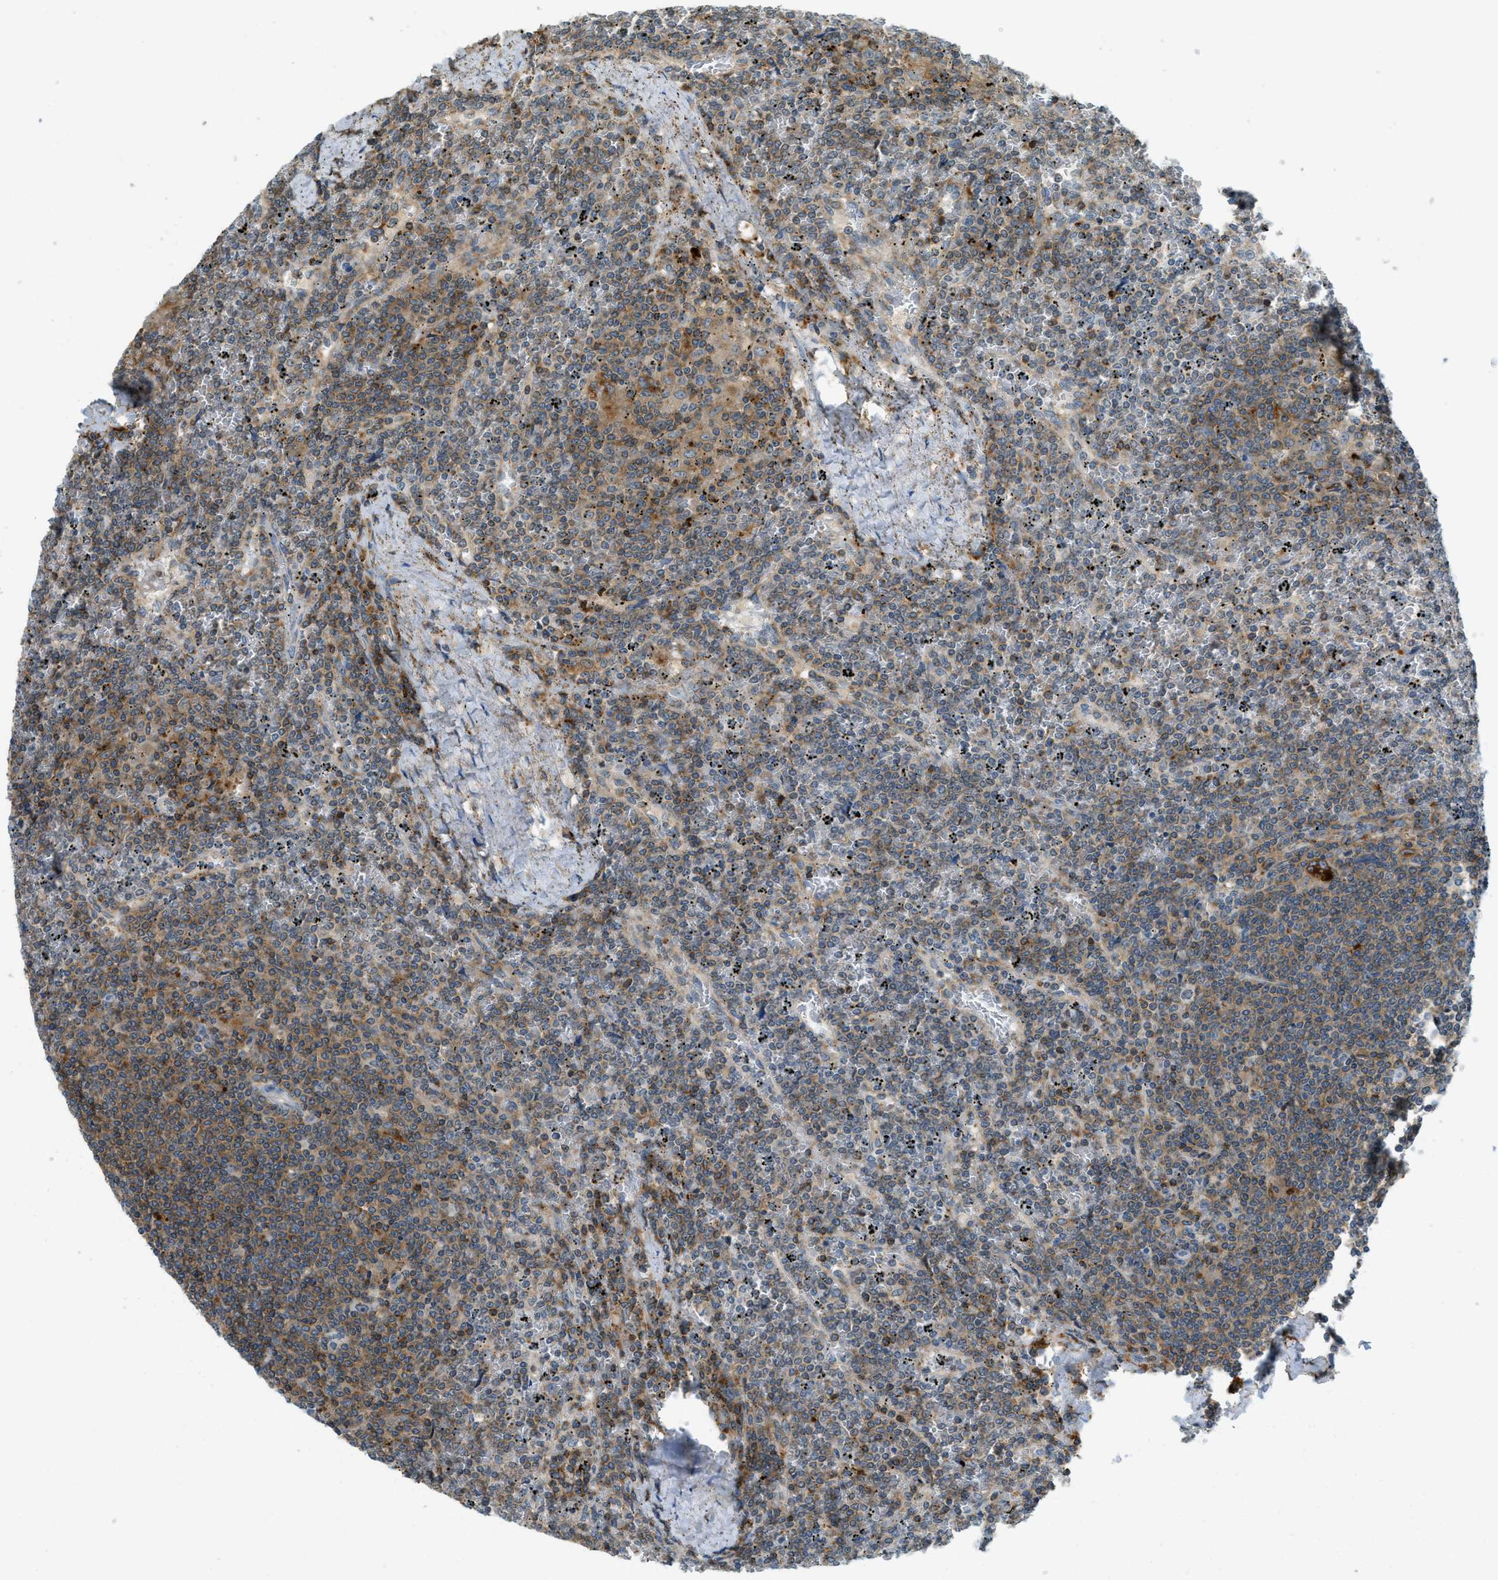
{"staining": {"intensity": "moderate", "quantity": "25%-75%", "location": "cytoplasmic/membranous"}, "tissue": "lymphoma", "cell_type": "Tumor cells", "image_type": "cancer", "snomed": [{"axis": "morphology", "description": "Malignant lymphoma, non-Hodgkin's type, Low grade"}, {"axis": "topography", "description": "Spleen"}], "caption": "This photomicrograph reveals malignant lymphoma, non-Hodgkin's type (low-grade) stained with immunohistochemistry to label a protein in brown. The cytoplasmic/membranous of tumor cells show moderate positivity for the protein. Nuclei are counter-stained blue.", "gene": "PLBD2", "patient": {"sex": "female", "age": 19}}